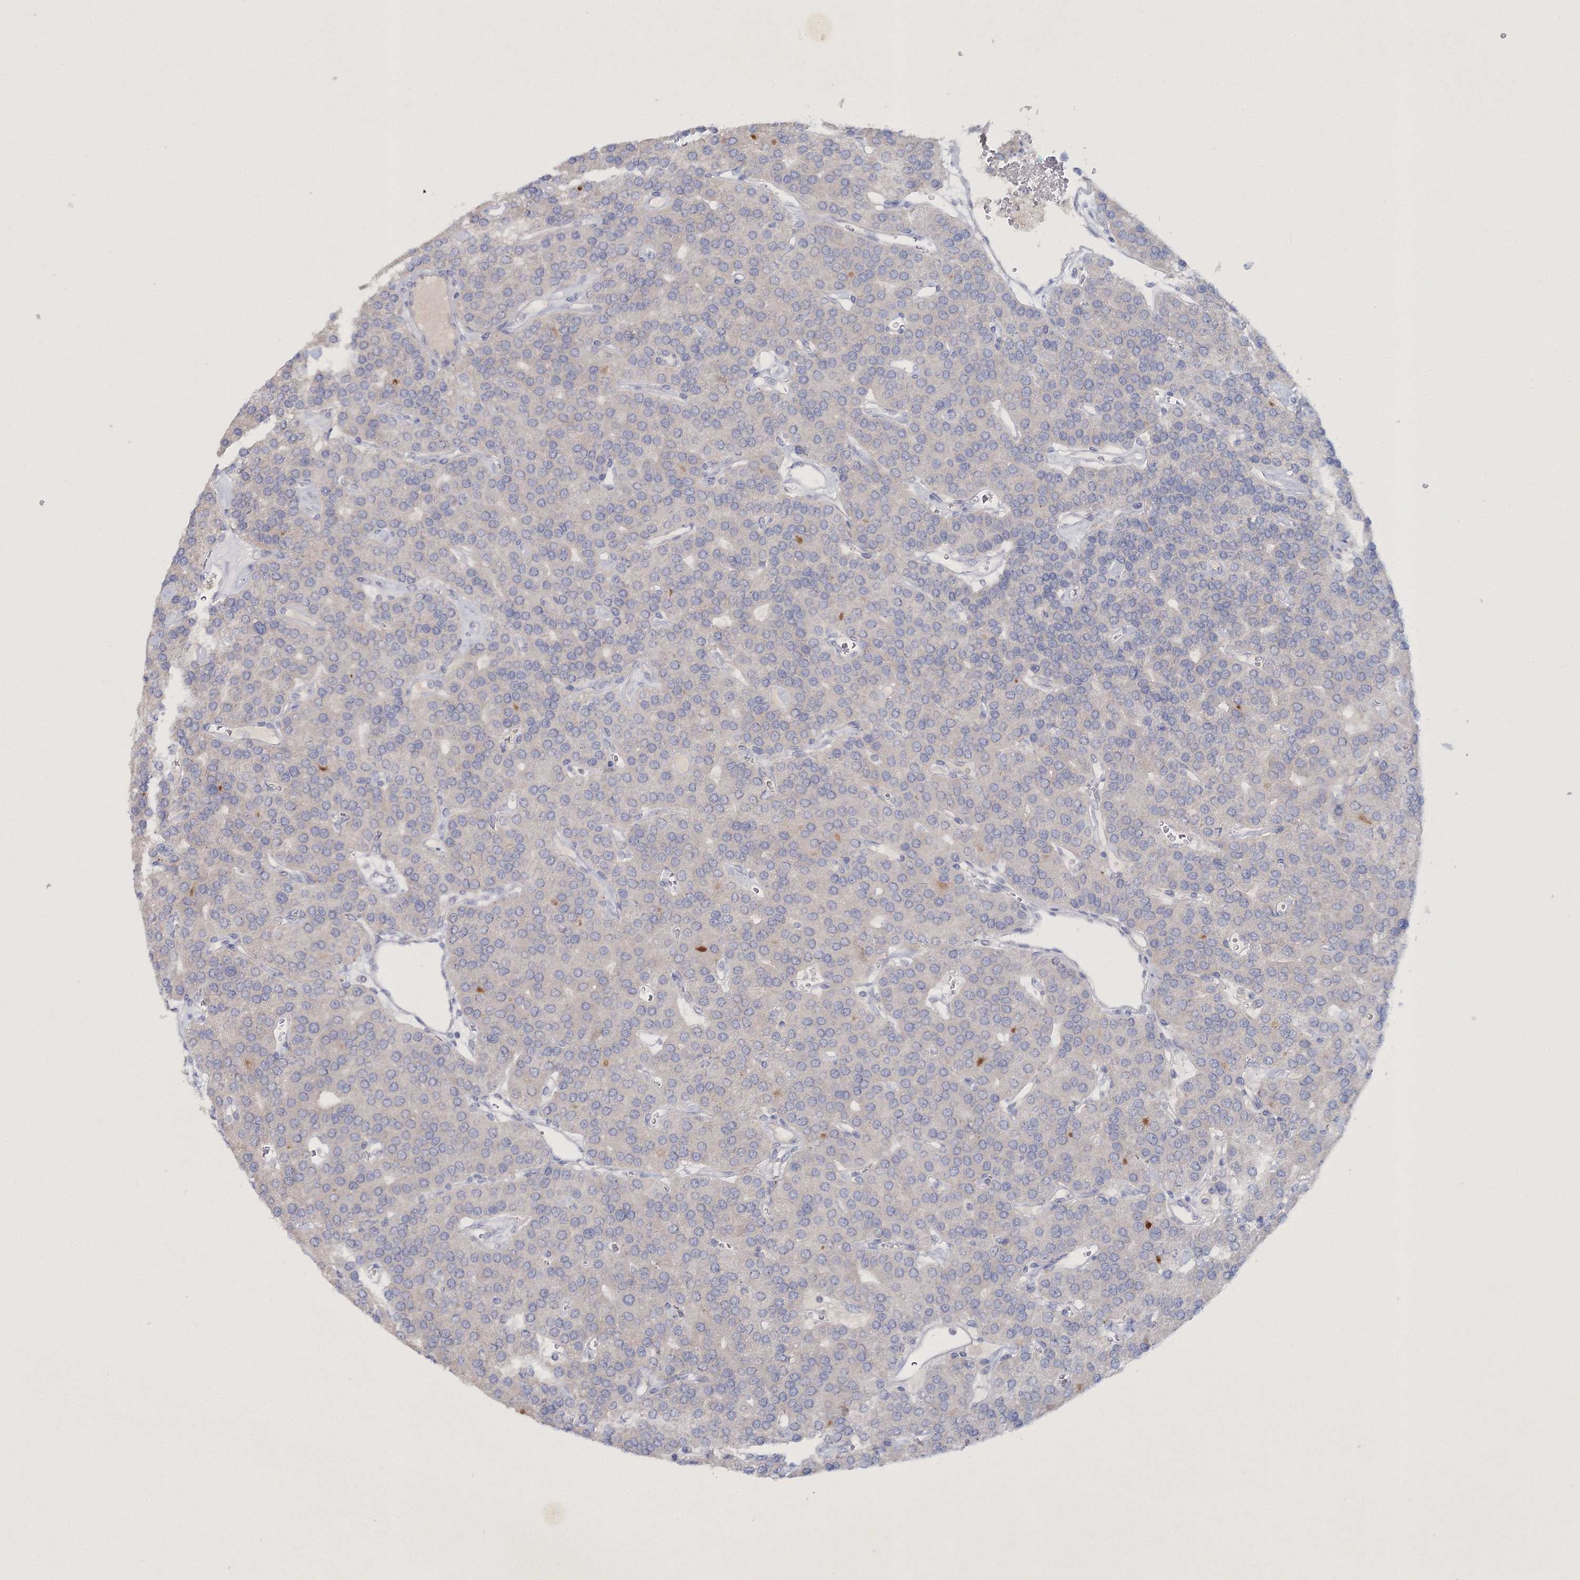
{"staining": {"intensity": "negative", "quantity": "none", "location": "none"}, "tissue": "parathyroid gland", "cell_type": "Glandular cells", "image_type": "normal", "snomed": [{"axis": "morphology", "description": "Normal tissue, NOS"}, {"axis": "morphology", "description": "Adenoma, NOS"}, {"axis": "topography", "description": "Parathyroid gland"}], "caption": "Parathyroid gland stained for a protein using IHC demonstrates no expression glandular cells.", "gene": "NEU4", "patient": {"sex": "female", "age": 86}}